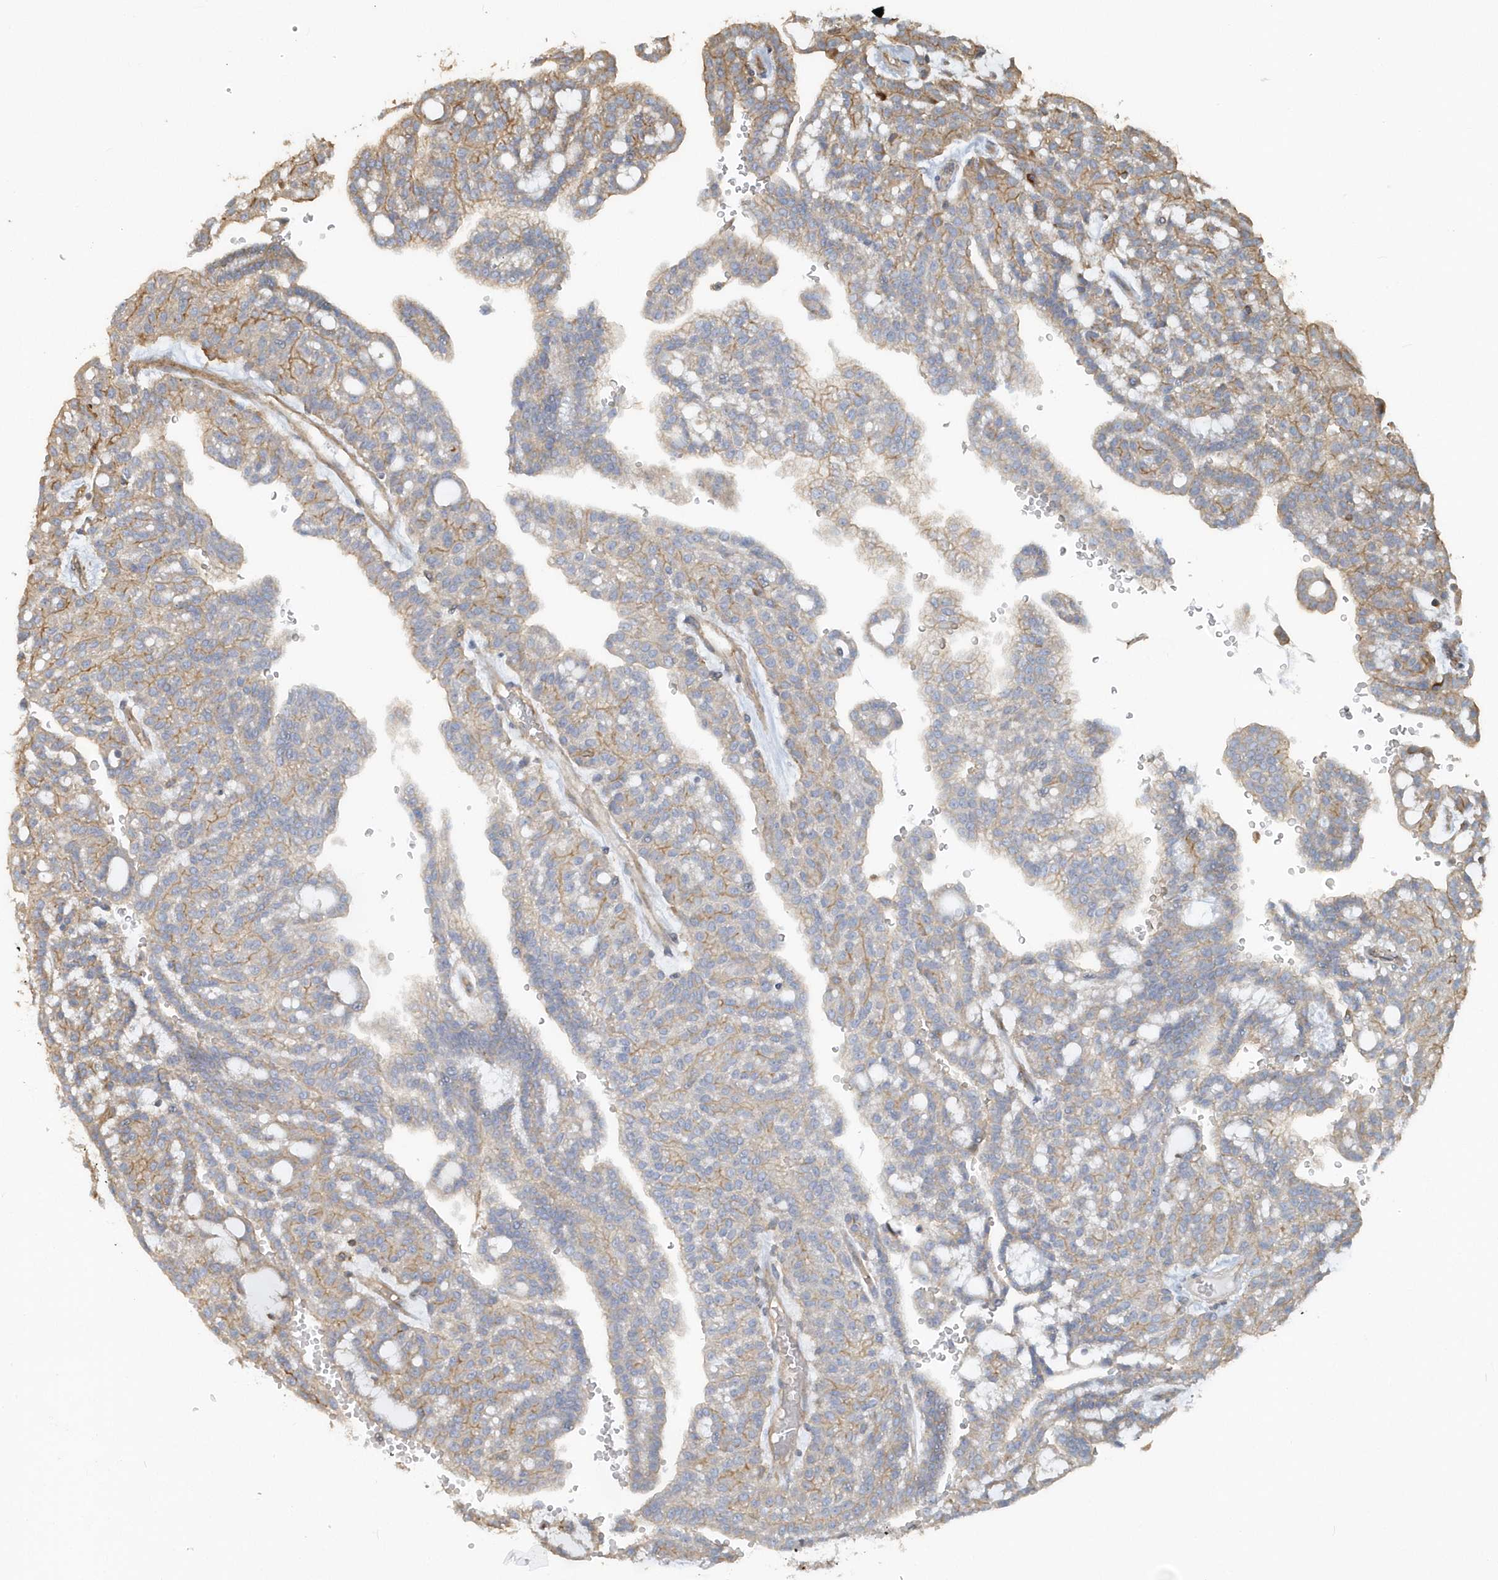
{"staining": {"intensity": "moderate", "quantity": "<25%", "location": "cytoplasmic/membranous"}, "tissue": "renal cancer", "cell_type": "Tumor cells", "image_type": "cancer", "snomed": [{"axis": "morphology", "description": "Adenocarcinoma, NOS"}, {"axis": "topography", "description": "Kidney"}], "caption": "IHC (DAB) staining of human adenocarcinoma (renal) demonstrates moderate cytoplasmic/membranous protein positivity in about <25% of tumor cells. (DAB IHC, brown staining for protein, blue staining for nuclei).", "gene": "TRAIP", "patient": {"sex": "male", "age": 63}}